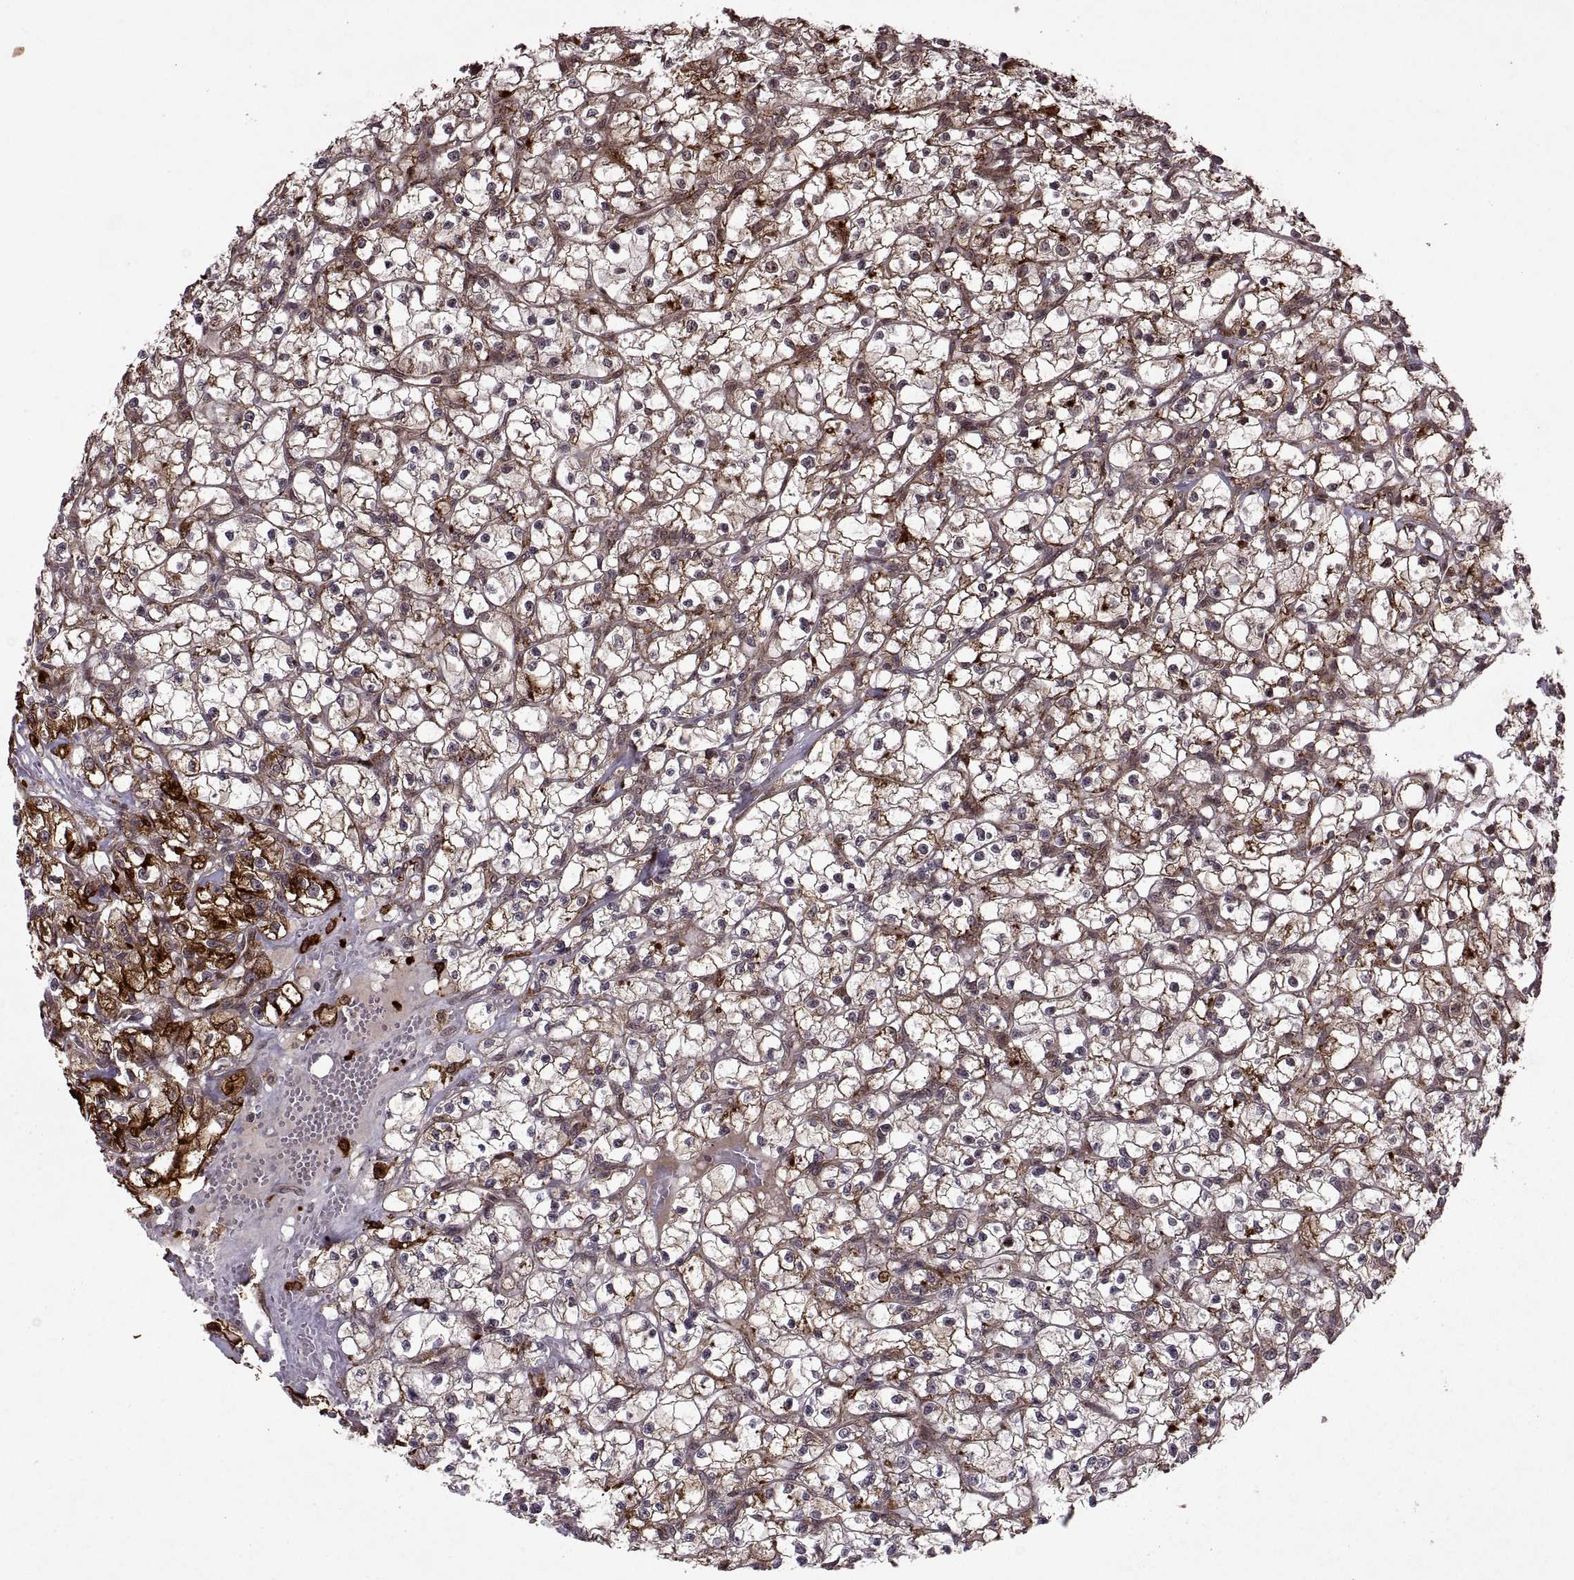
{"staining": {"intensity": "strong", "quantity": "<25%", "location": "cytoplasmic/membranous"}, "tissue": "renal cancer", "cell_type": "Tumor cells", "image_type": "cancer", "snomed": [{"axis": "morphology", "description": "Adenocarcinoma, NOS"}, {"axis": "topography", "description": "Kidney"}], "caption": "The micrograph exhibits a brown stain indicating the presence of a protein in the cytoplasmic/membranous of tumor cells in renal cancer (adenocarcinoma).", "gene": "PTOV1", "patient": {"sex": "female", "age": 59}}